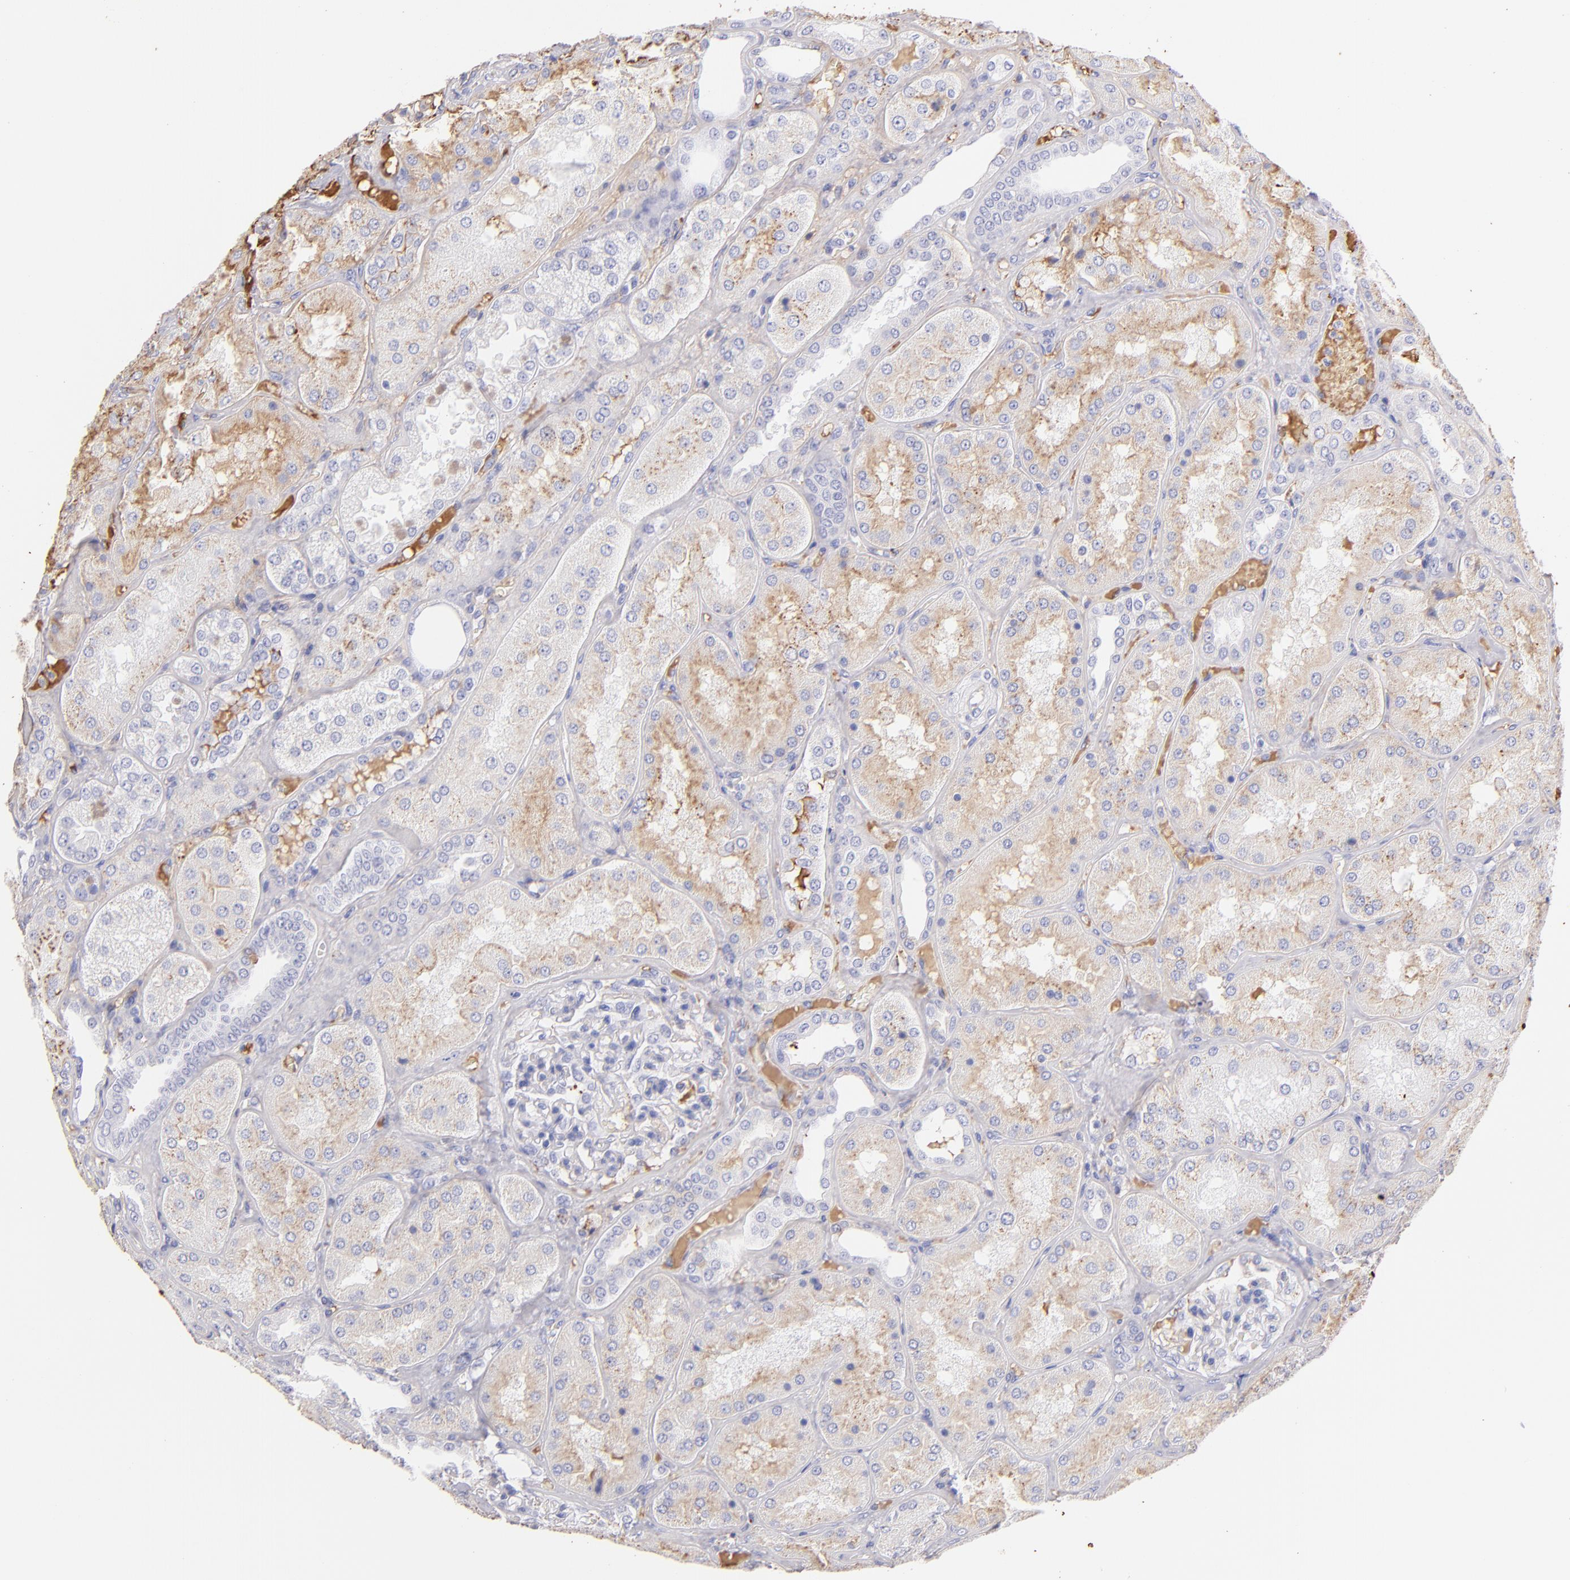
{"staining": {"intensity": "negative", "quantity": "none", "location": "none"}, "tissue": "kidney", "cell_type": "Cells in glomeruli", "image_type": "normal", "snomed": [{"axis": "morphology", "description": "Normal tissue, NOS"}, {"axis": "topography", "description": "Kidney"}], "caption": "High magnification brightfield microscopy of unremarkable kidney stained with DAB (3,3'-diaminobenzidine) (brown) and counterstained with hematoxylin (blue): cells in glomeruli show no significant staining.", "gene": "FGB", "patient": {"sex": "female", "age": 56}}